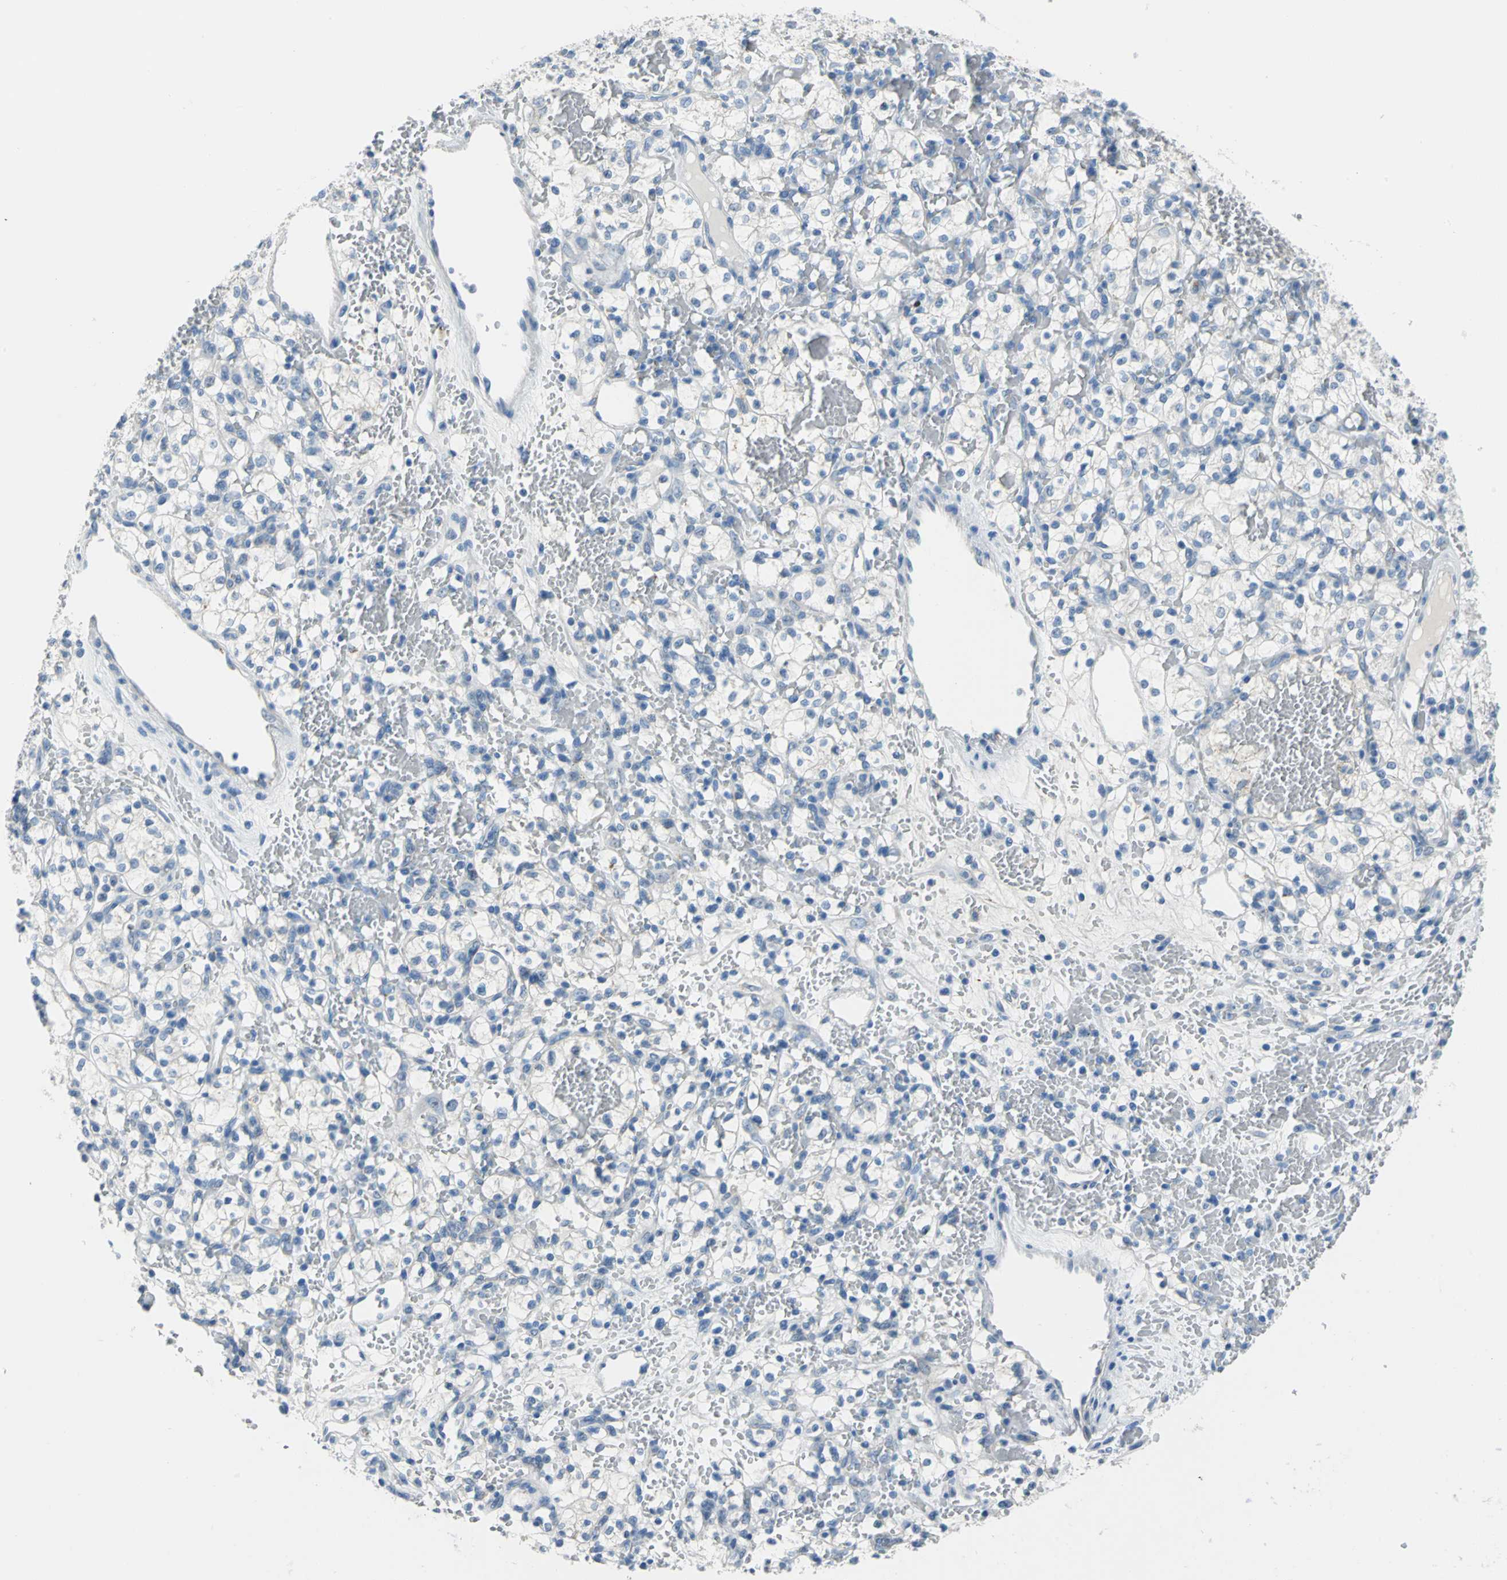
{"staining": {"intensity": "negative", "quantity": "none", "location": "none"}, "tissue": "renal cancer", "cell_type": "Tumor cells", "image_type": "cancer", "snomed": [{"axis": "morphology", "description": "Adenocarcinoma, NOS"}, {"axis": "topography", "description": "Kidney"}], "caption": "Tumor cells are negative for protein expression in human renal adenocarcinoma. (DAB (3,3'-diaminobenzidine) immunohistochemistry (IHC) with hematoxylin counter stain).", "gene": "MUC4", "patient": {"sex": "female", "age": 60}}